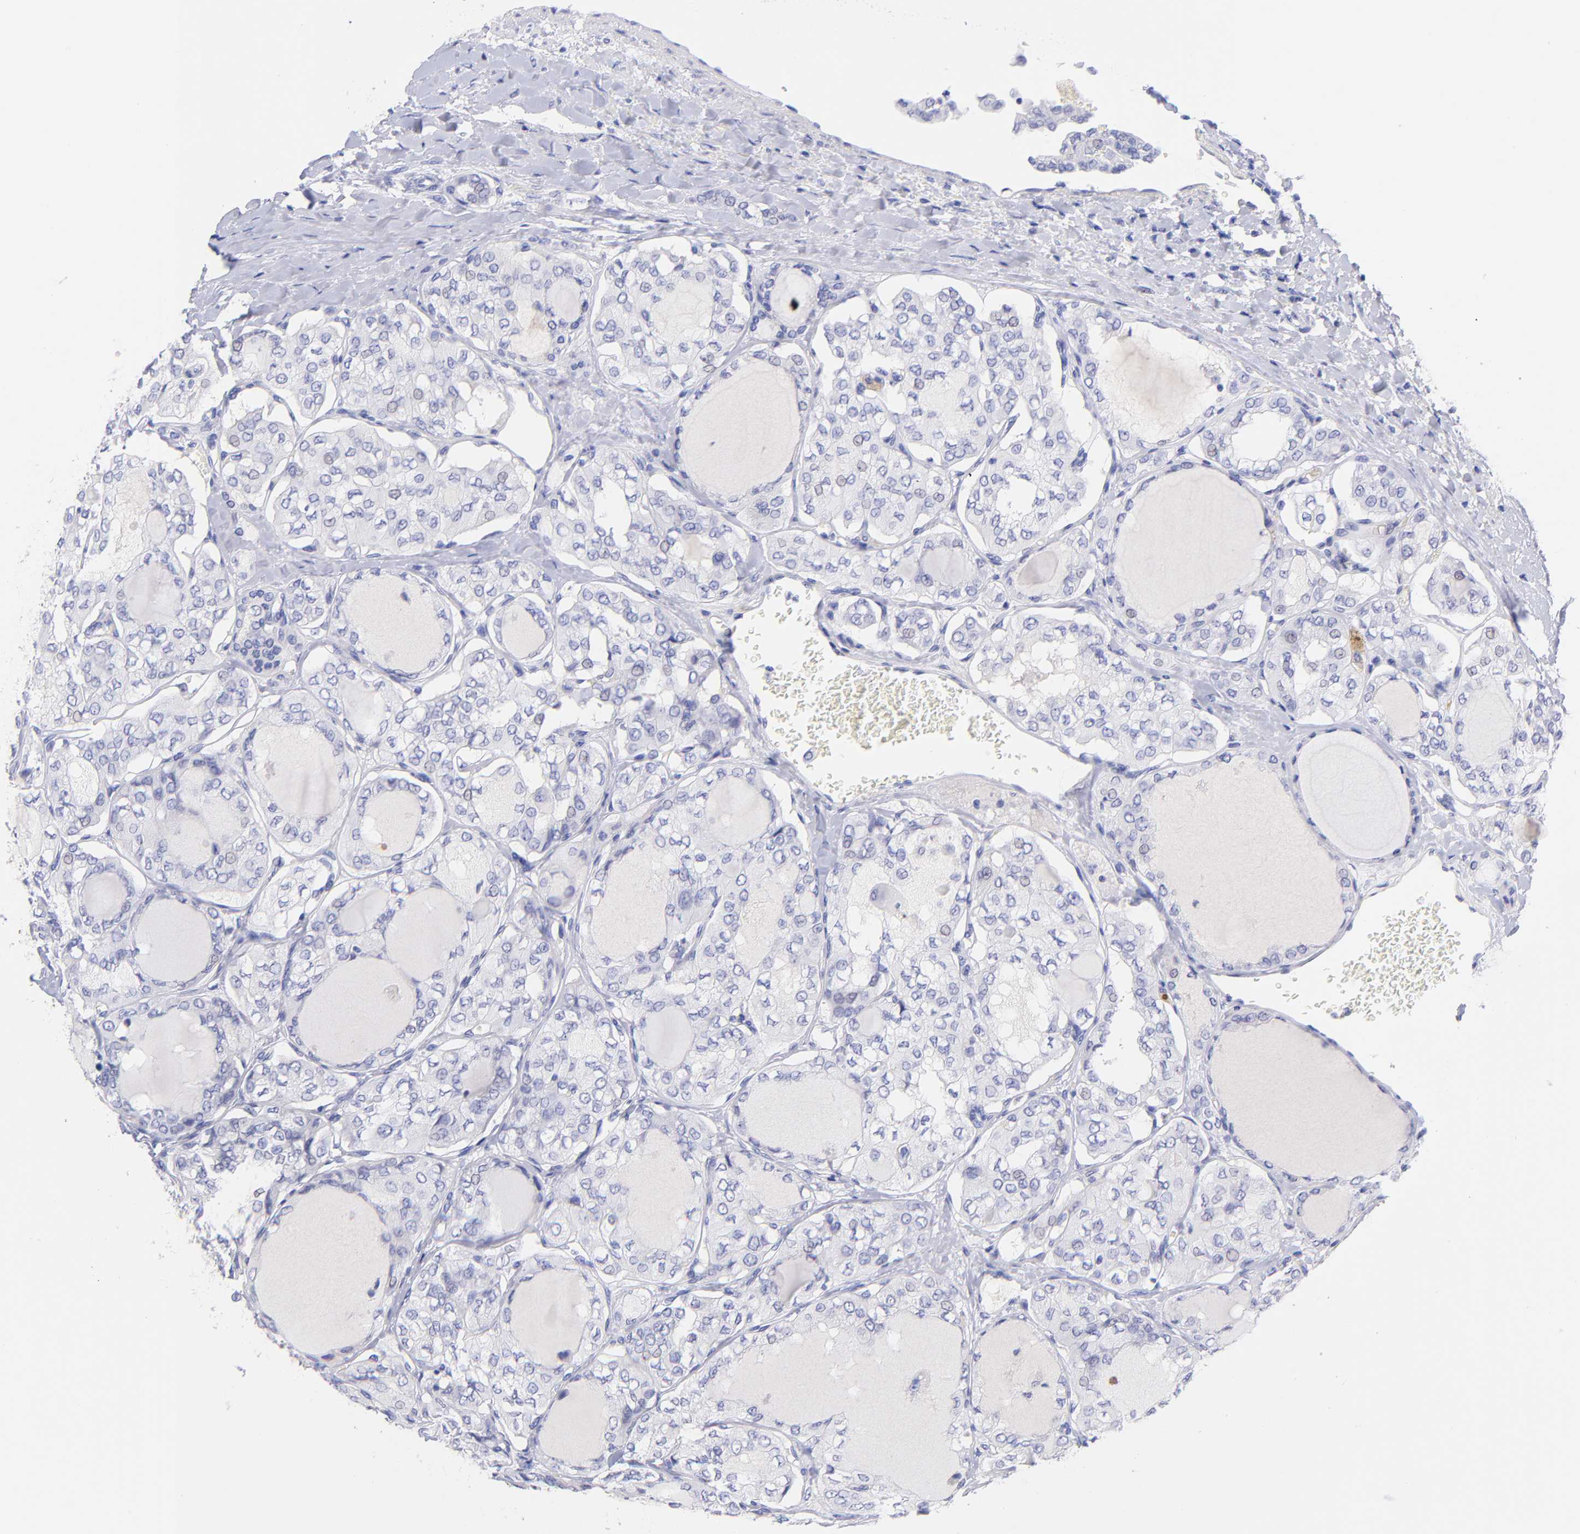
{"staining": {"intensity": "negative", "quantity": "none", "location": "none"}, "tissue": "thyroid cancer", "cell_type": "Tumor cells", "image_type": "cancer", "snomed": [{"axis": "morphology", "description": "Papillary adenocarcinoma, NOS"}, {"axis": "topography", "description": "Thyroid gland"}], "caption": "The IHC micrograph has no significant expression in tumor cells of thyroid papillary adenocarcinoma tissue.", "gene": "RAB3B", "patient": {"sex": "male", "age": 20}}